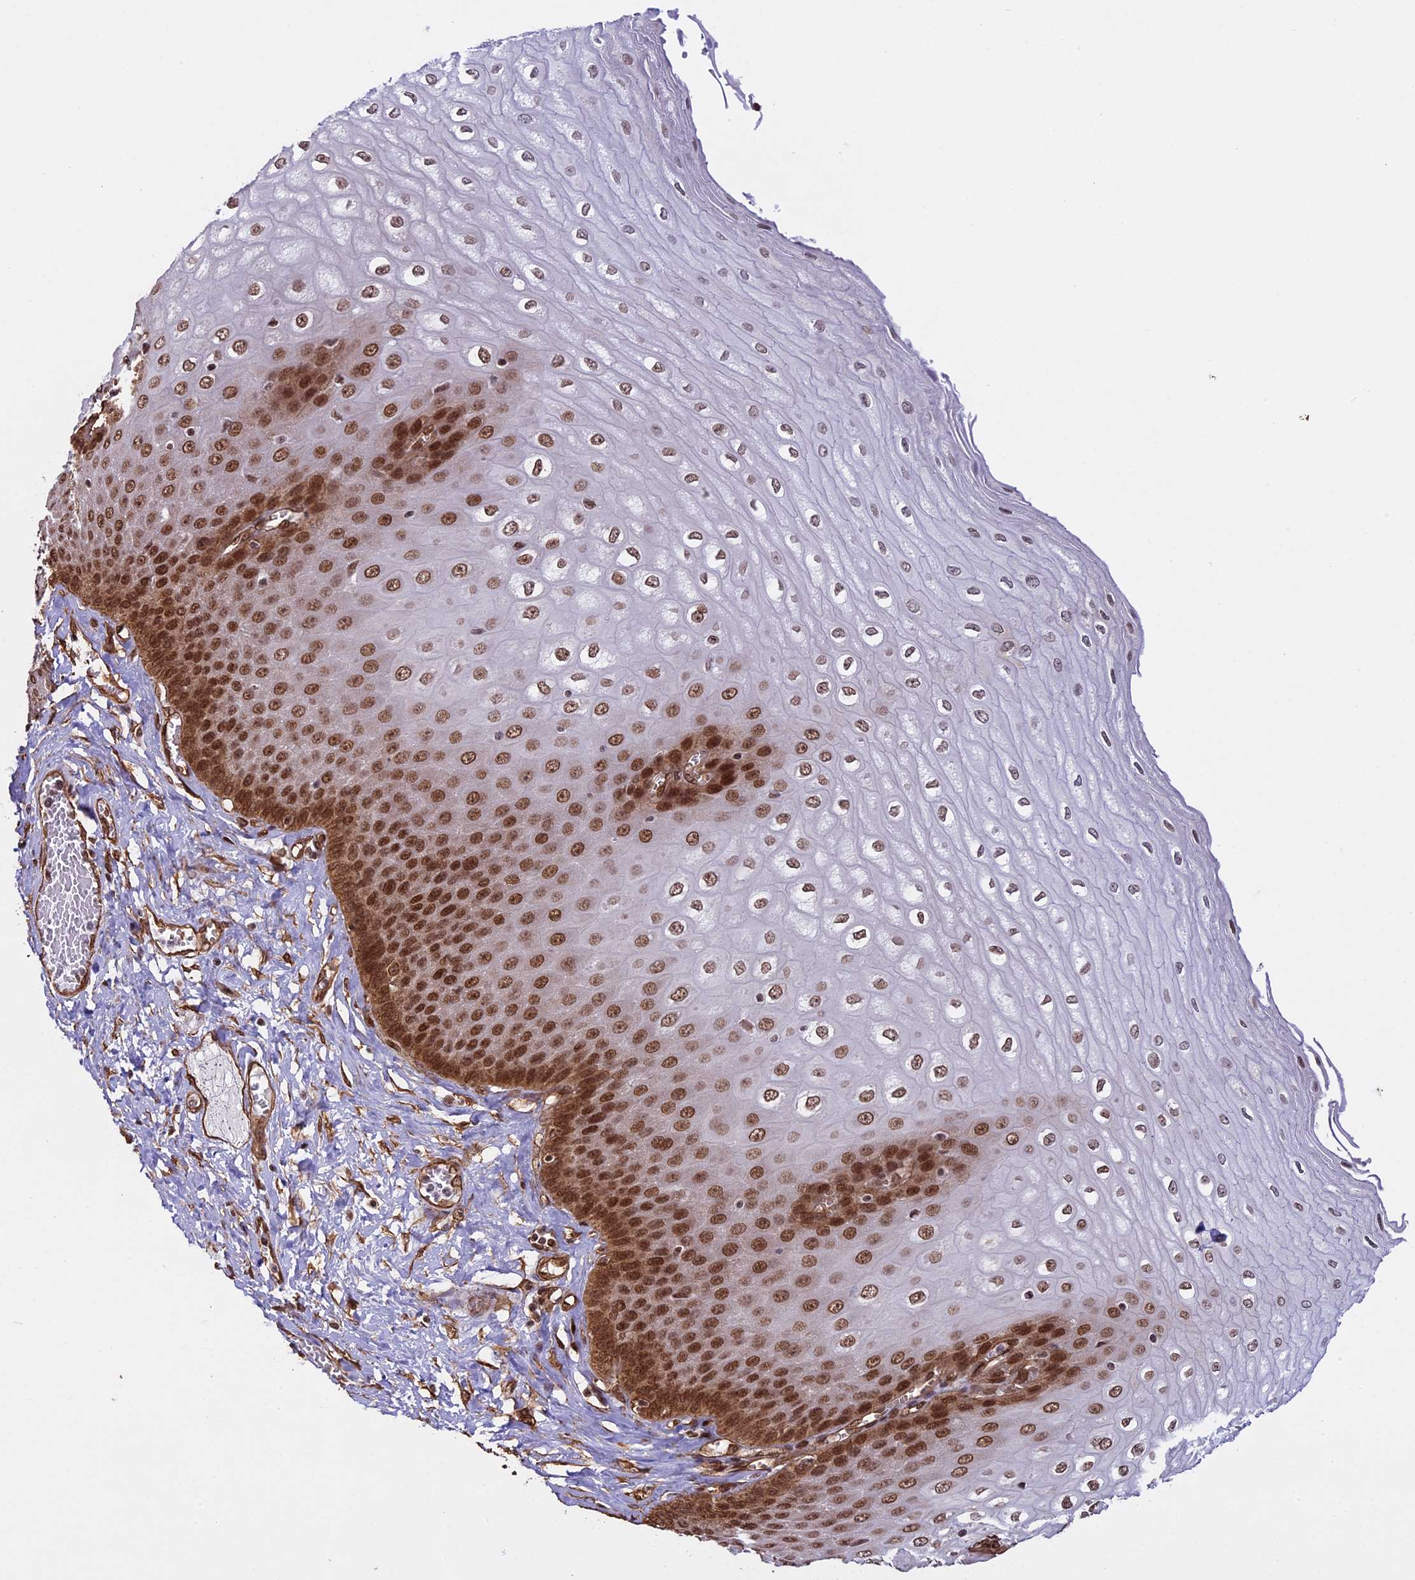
{"staining": {"intensity": "strong", "quantity": "25%-75%", "location": "nuclear"}, "tissue": "esophagus", "cell_type": "Squamous epithelial cells", "image_type": "normal", "snomed": [{"axis": "morphology", "description": "Normal tissue, NOS"}, {"axis": "topography", "description": "Esophagus"}], "caption": "Protein expression analysis of normal esophagus displays strong nuclear staining in about 25%-75% of squamous epithelial cells. (Brightfield microscopy of DAB IHC at high magnification).", "gene": "MPHOSPH8", "patient": {"sex": "male", "age": 60}}